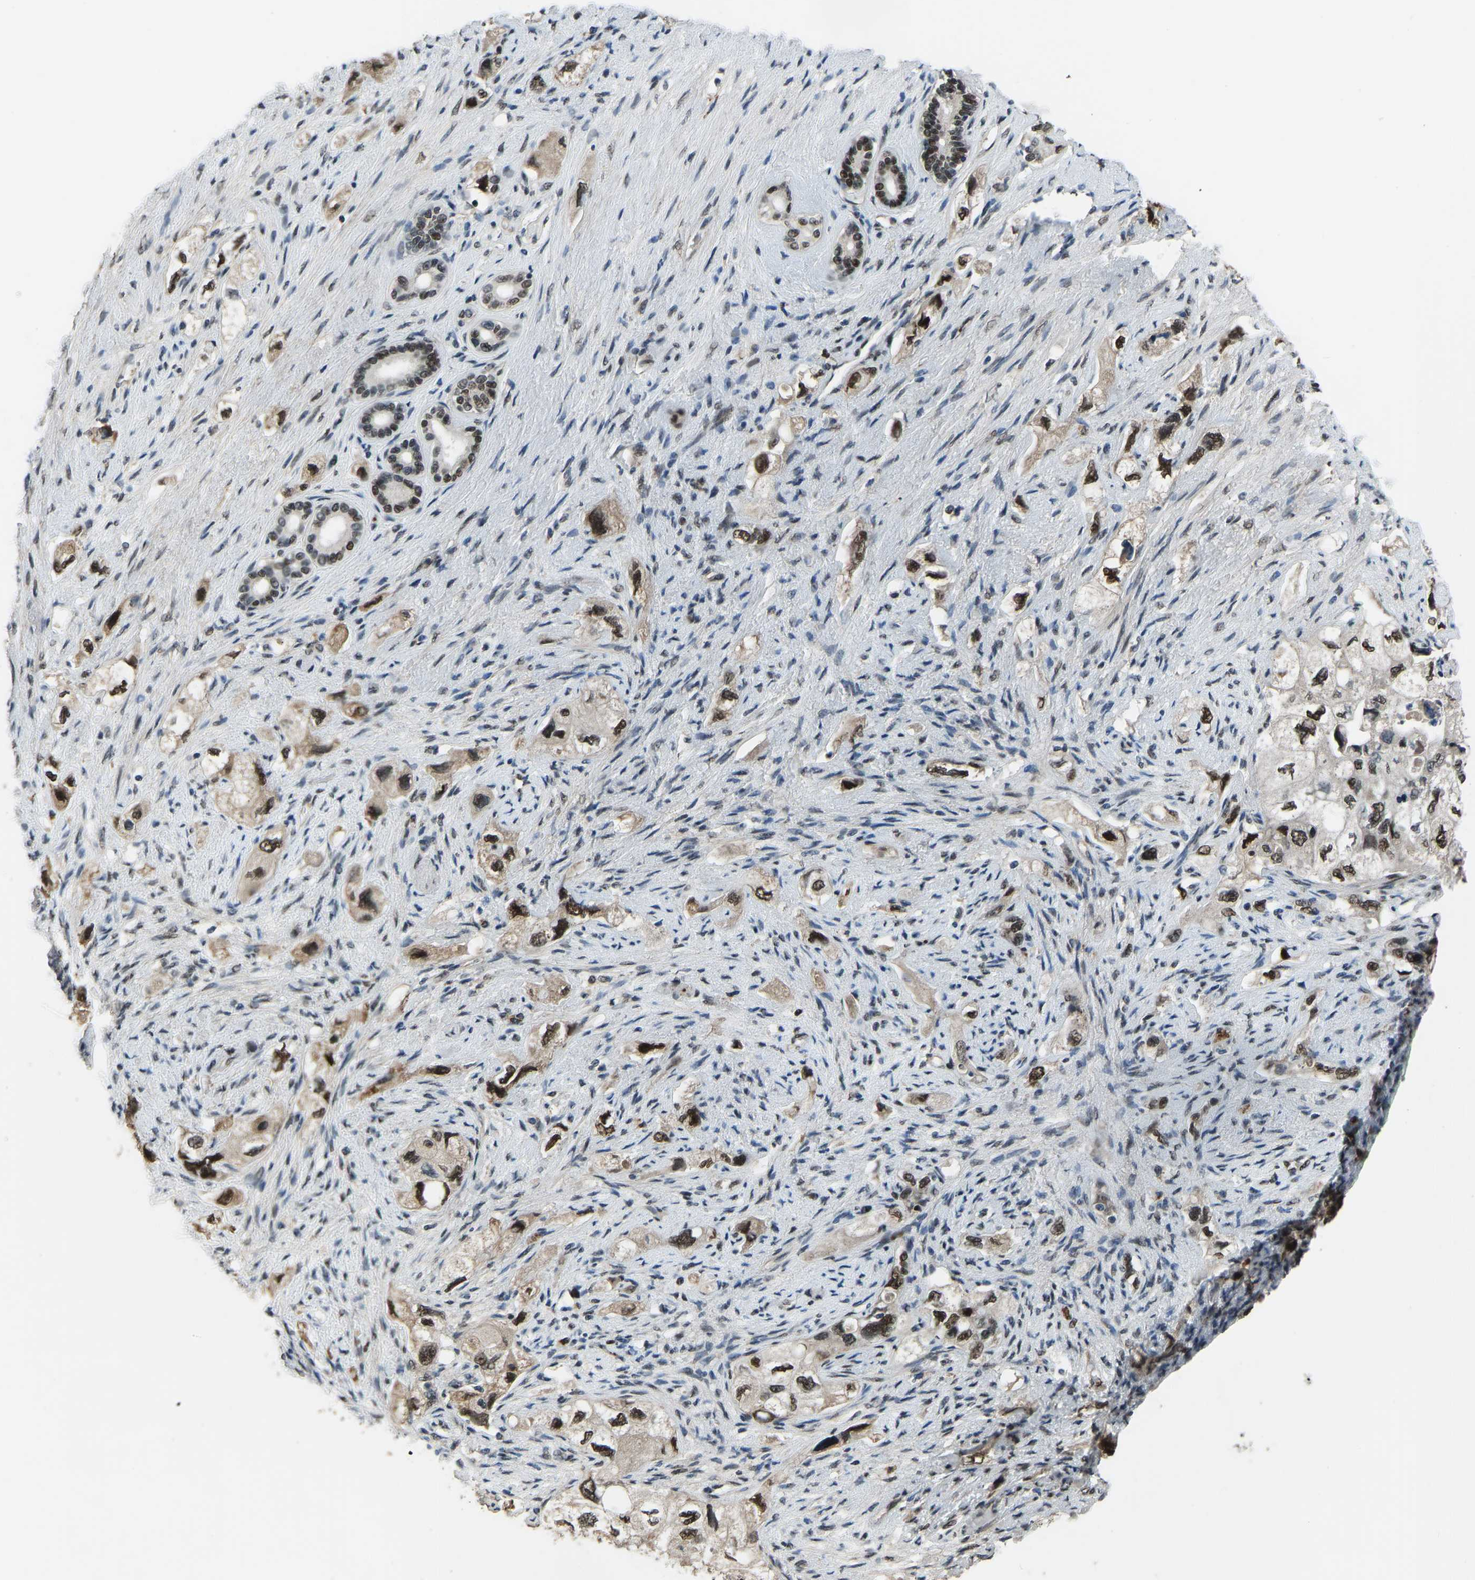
{"staining": {"intensity": "strong", "quantity": ">75%", "location": "cytoplasmic/membranous,nuclear"}, "tissue": "pancreatic cancer", "cell_type": "Tumor cells", "image_type": "cancer", "snomed": [{"axis": "morphology", "description": "Adenocarcinoma, NOS"}, {"axis": "topography", "description": "Pancreas"}], "caption": "Tumor cells display high levels of strong cytoplasmic/membranous and nuclear positivity in about >75% of cells in pancreatic cancer (adenocarcinoma). (Brightfield microscopy of DAB IHC at high magnification).", "gene": "FOS", "patient": {"sex": "female", "age": 73}}